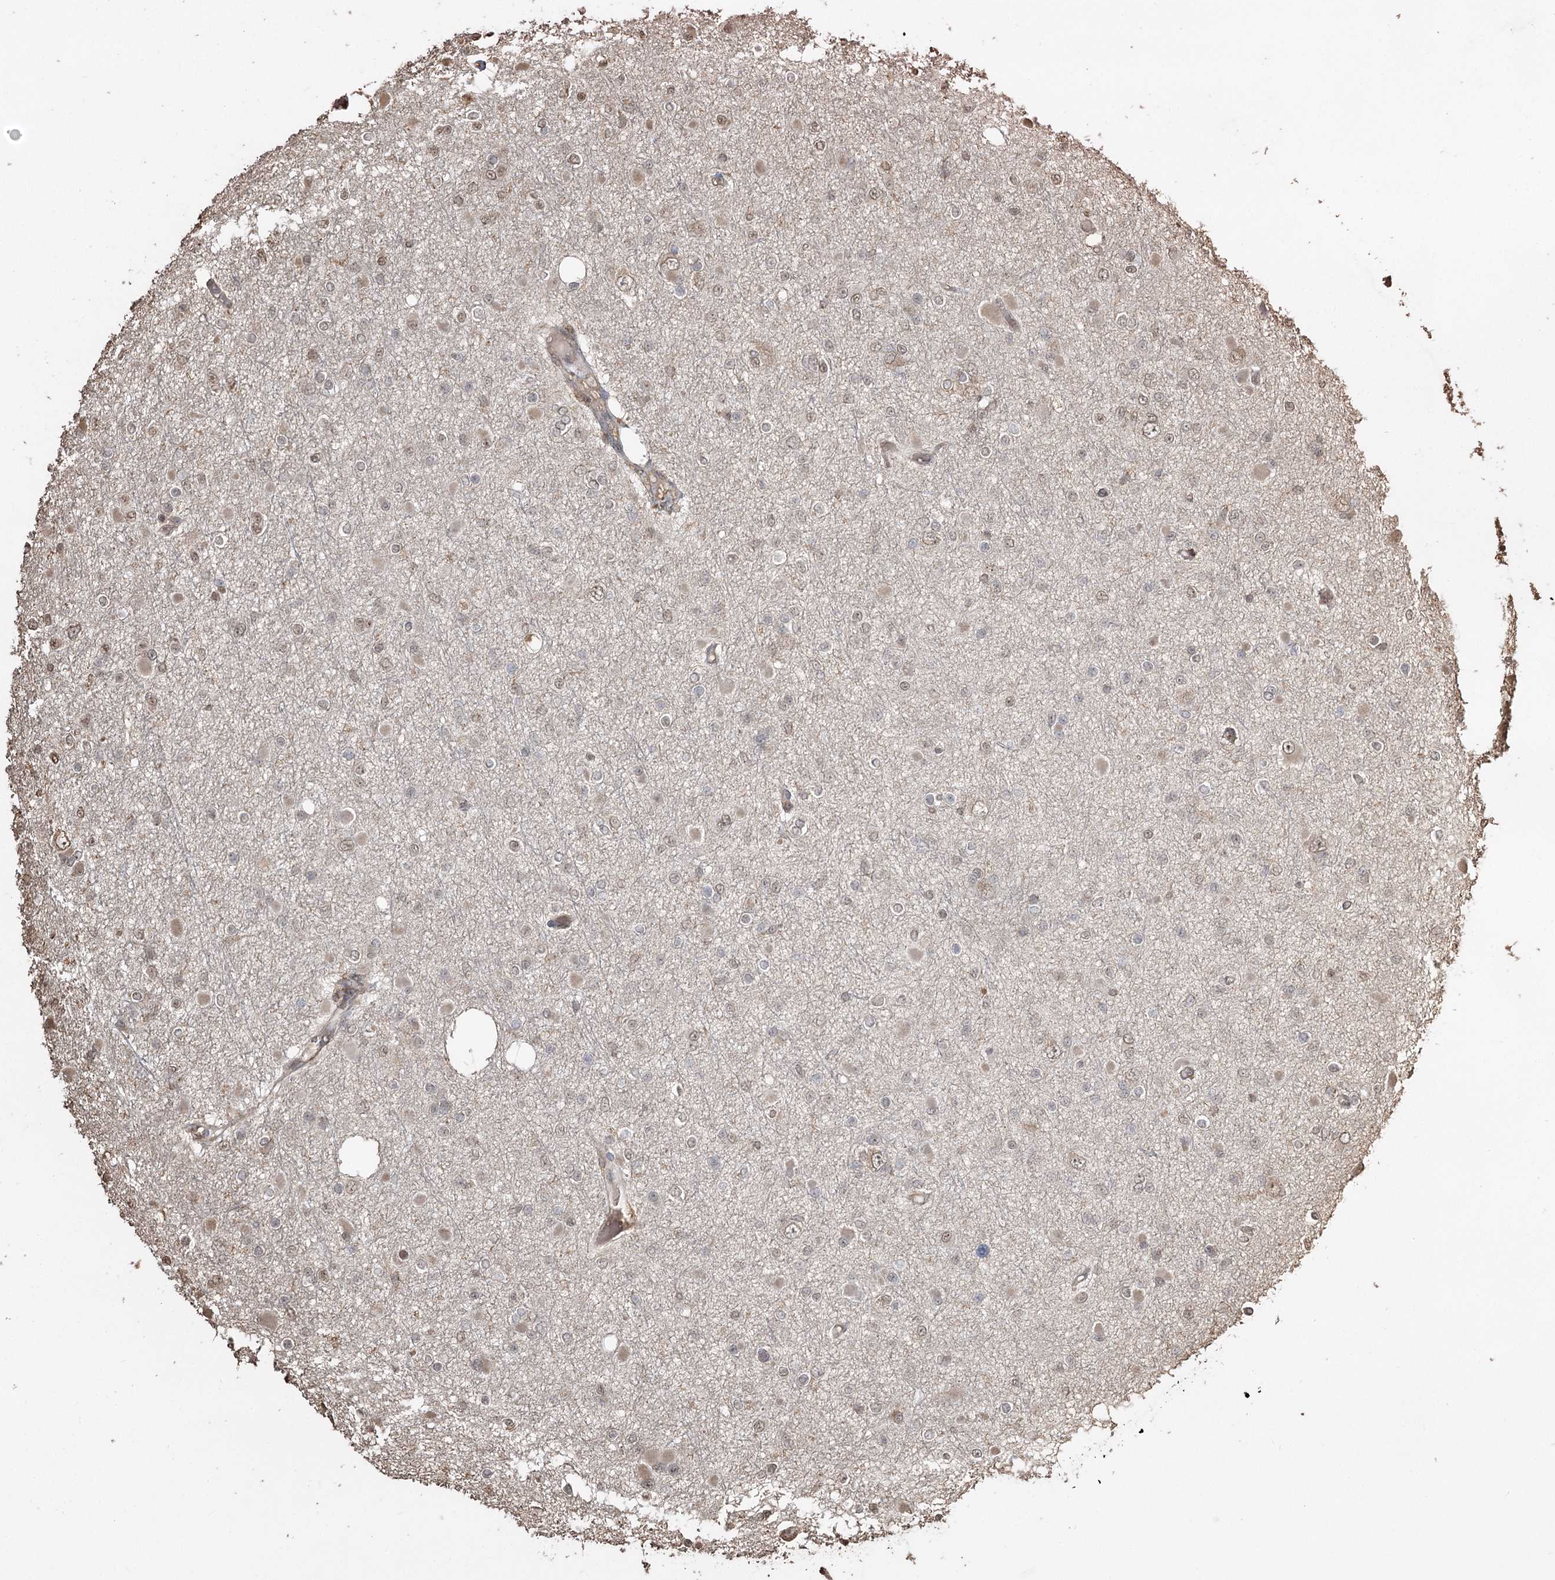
{"staining": {"intensity": "negative", "quantity": "none", "location": "none"}, "tissue": "glioma", "cell_type": "Tumor cells", "image_type": "cancer", "snomed": [{"axis": "morphology", "description": "Glioma, malignant, Low grade"}, {"axis": "topography", "description": "Brain"}], "caption": "DAB (3,3'-diaminobenzidine) immunohistochemical staining of glioma shows no significant staining in tumor cells.", "gene": "PLCH1", "patient": {"sex": "female", "age": 22}}